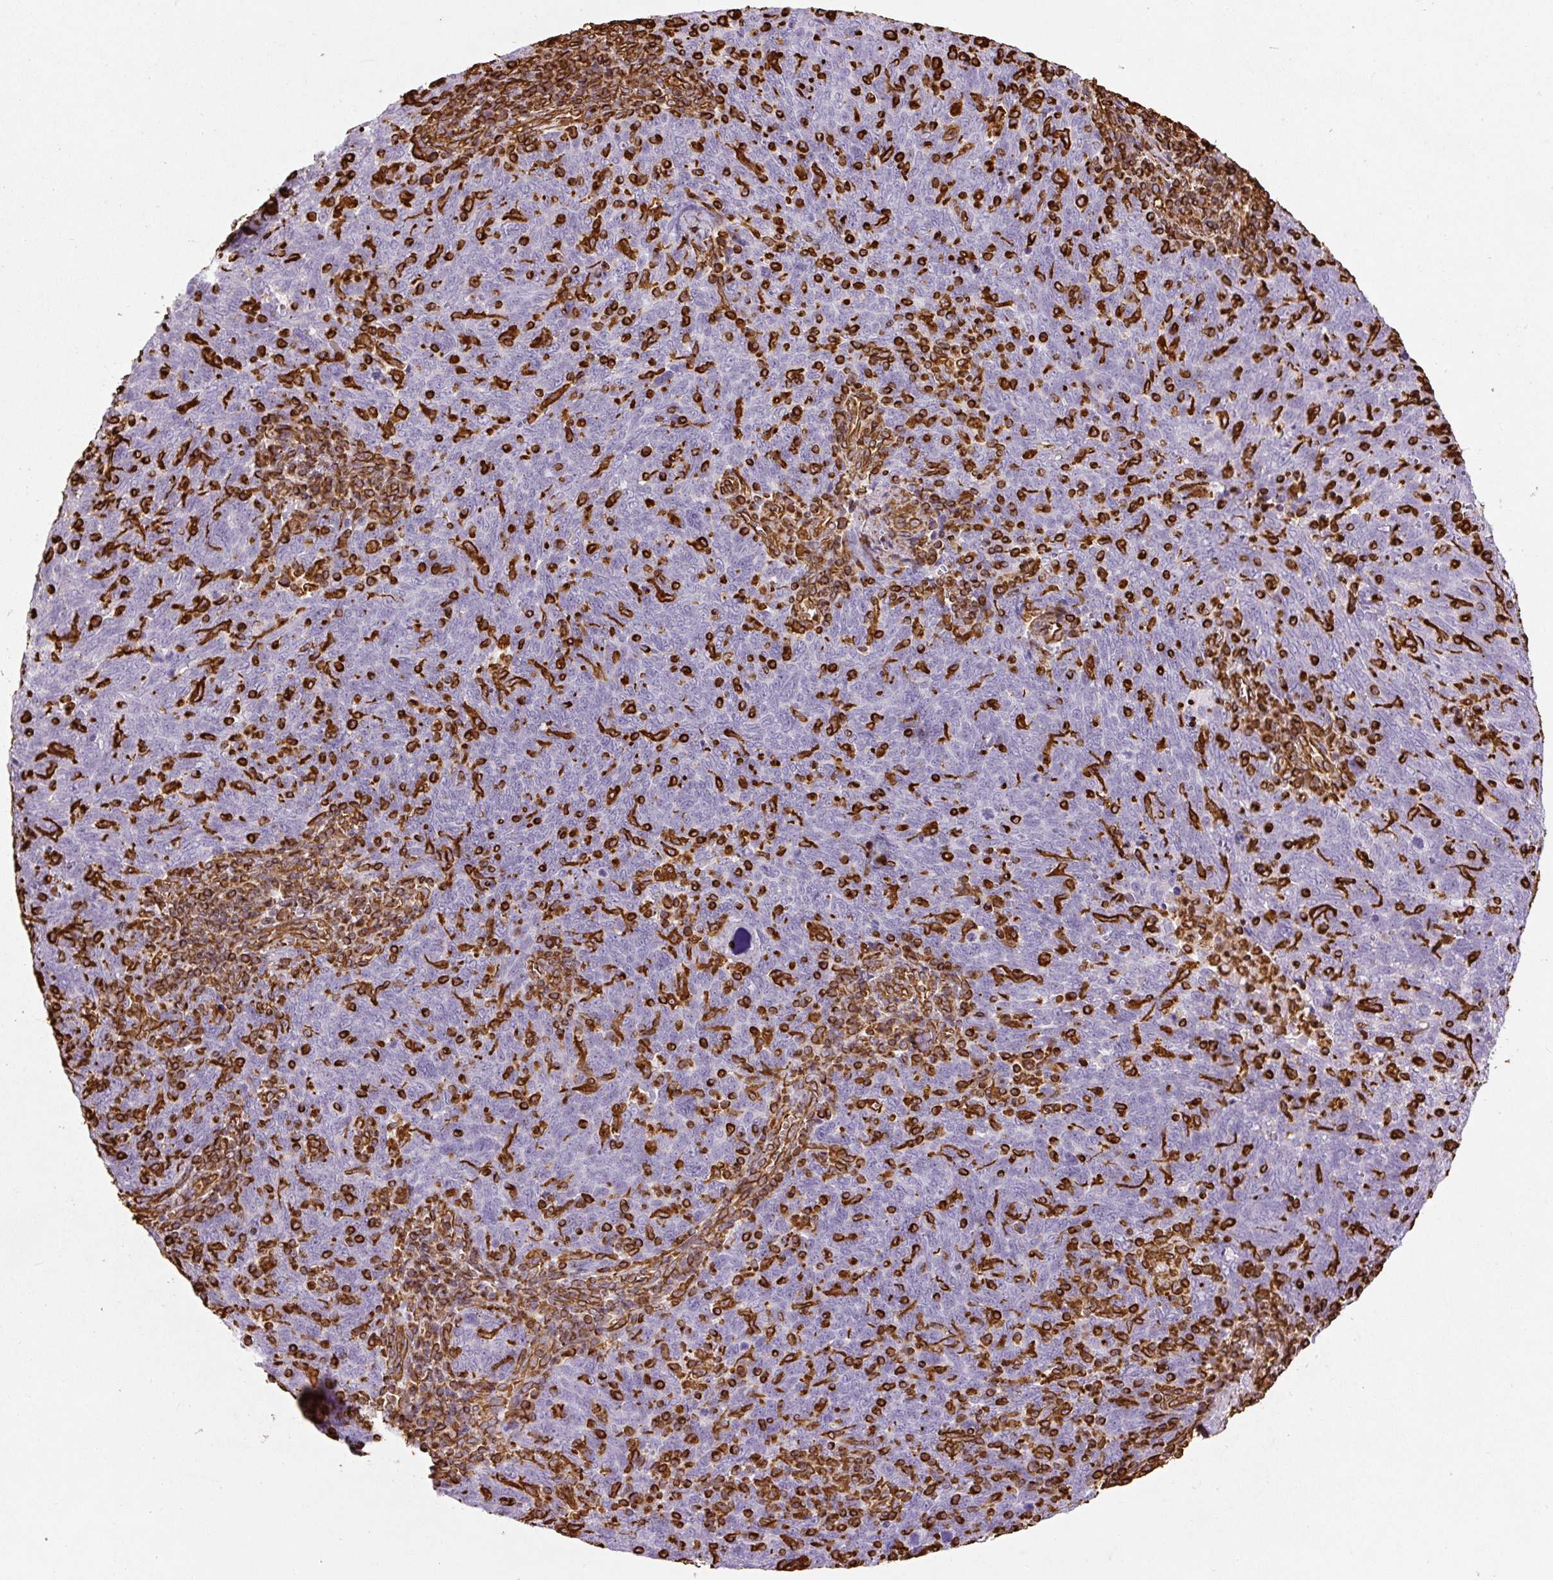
{"staining": {"intensity": "negative", "quantity": "none", "location": "none"}, "tissue": "lung cancer", "cell_type": "Tumor cells", "image_type": "cancer", "snomed": [{"axis": "morphology", "description": "Squamous cell carcinoma, NOS"}, {"axis": "topography", "description": "Lung"}], "caption": "The immunohistochemistry image has no significant expression in tumor cells of lung cancer (squamous cell carcinoma) tissue. (Immunohistochemistry, brightfield microscopy, high magnification).", "gene": "VIM", "patient": {"sex": "female", "age": 72}}